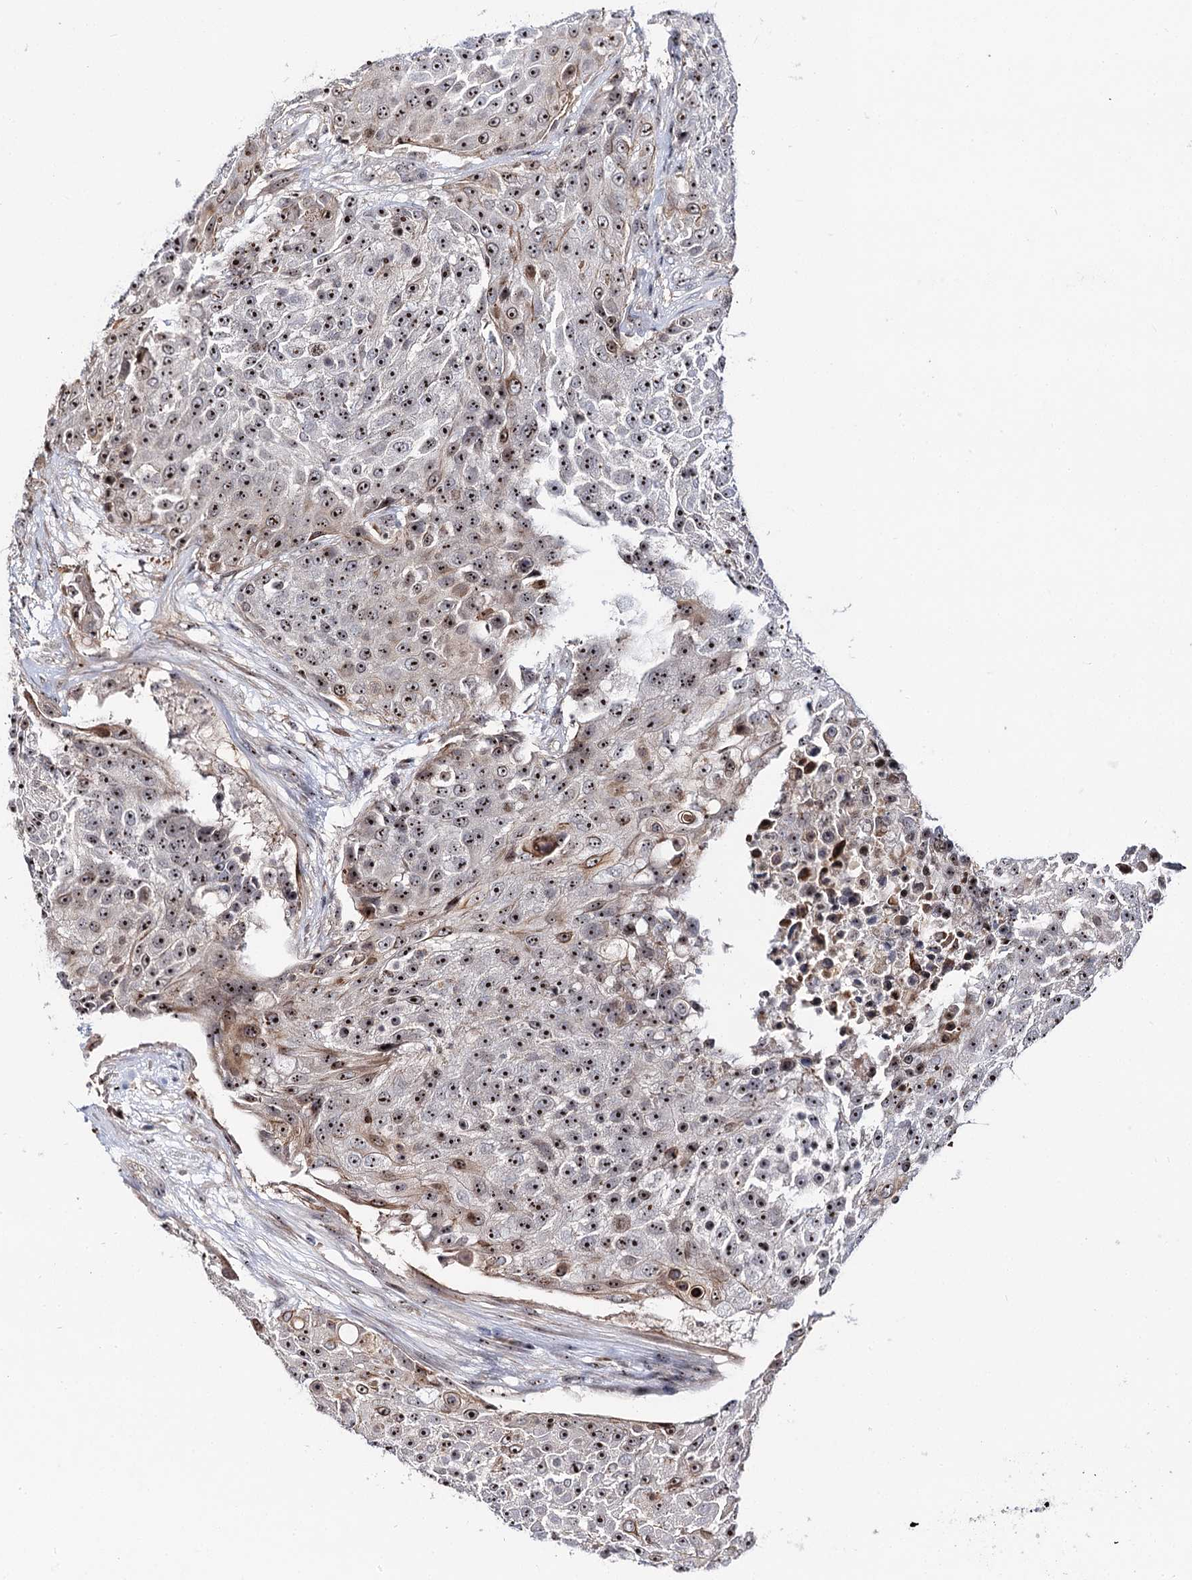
{"staining": {"intensity": "strong", "quantity": ">75%", "location": "nuclear"}, "tissue": "urothelial cancer", "cell_type": "Tumor cells", "image_type": "cancer", "snomed": [{"axis": "morphology", "description": "Urothelial carcinoma, High grade"}, {"axis": "topography", "description": "Urinary bladder"}], "caption": "The histopathology image reveals immunohistochemical staining of urothelial carcinoma (high-grade). There is strong nuclear positivity is identified in approximately >75% of tumor cells. Using DAB (3,3'-diaminobenzidine) (brown) and hematoxylin (blue) stains, captured at high magnification using brightfield microscopy.", "gene": "SUPT20H", "patient": {"sex": "female", "age": 63}}